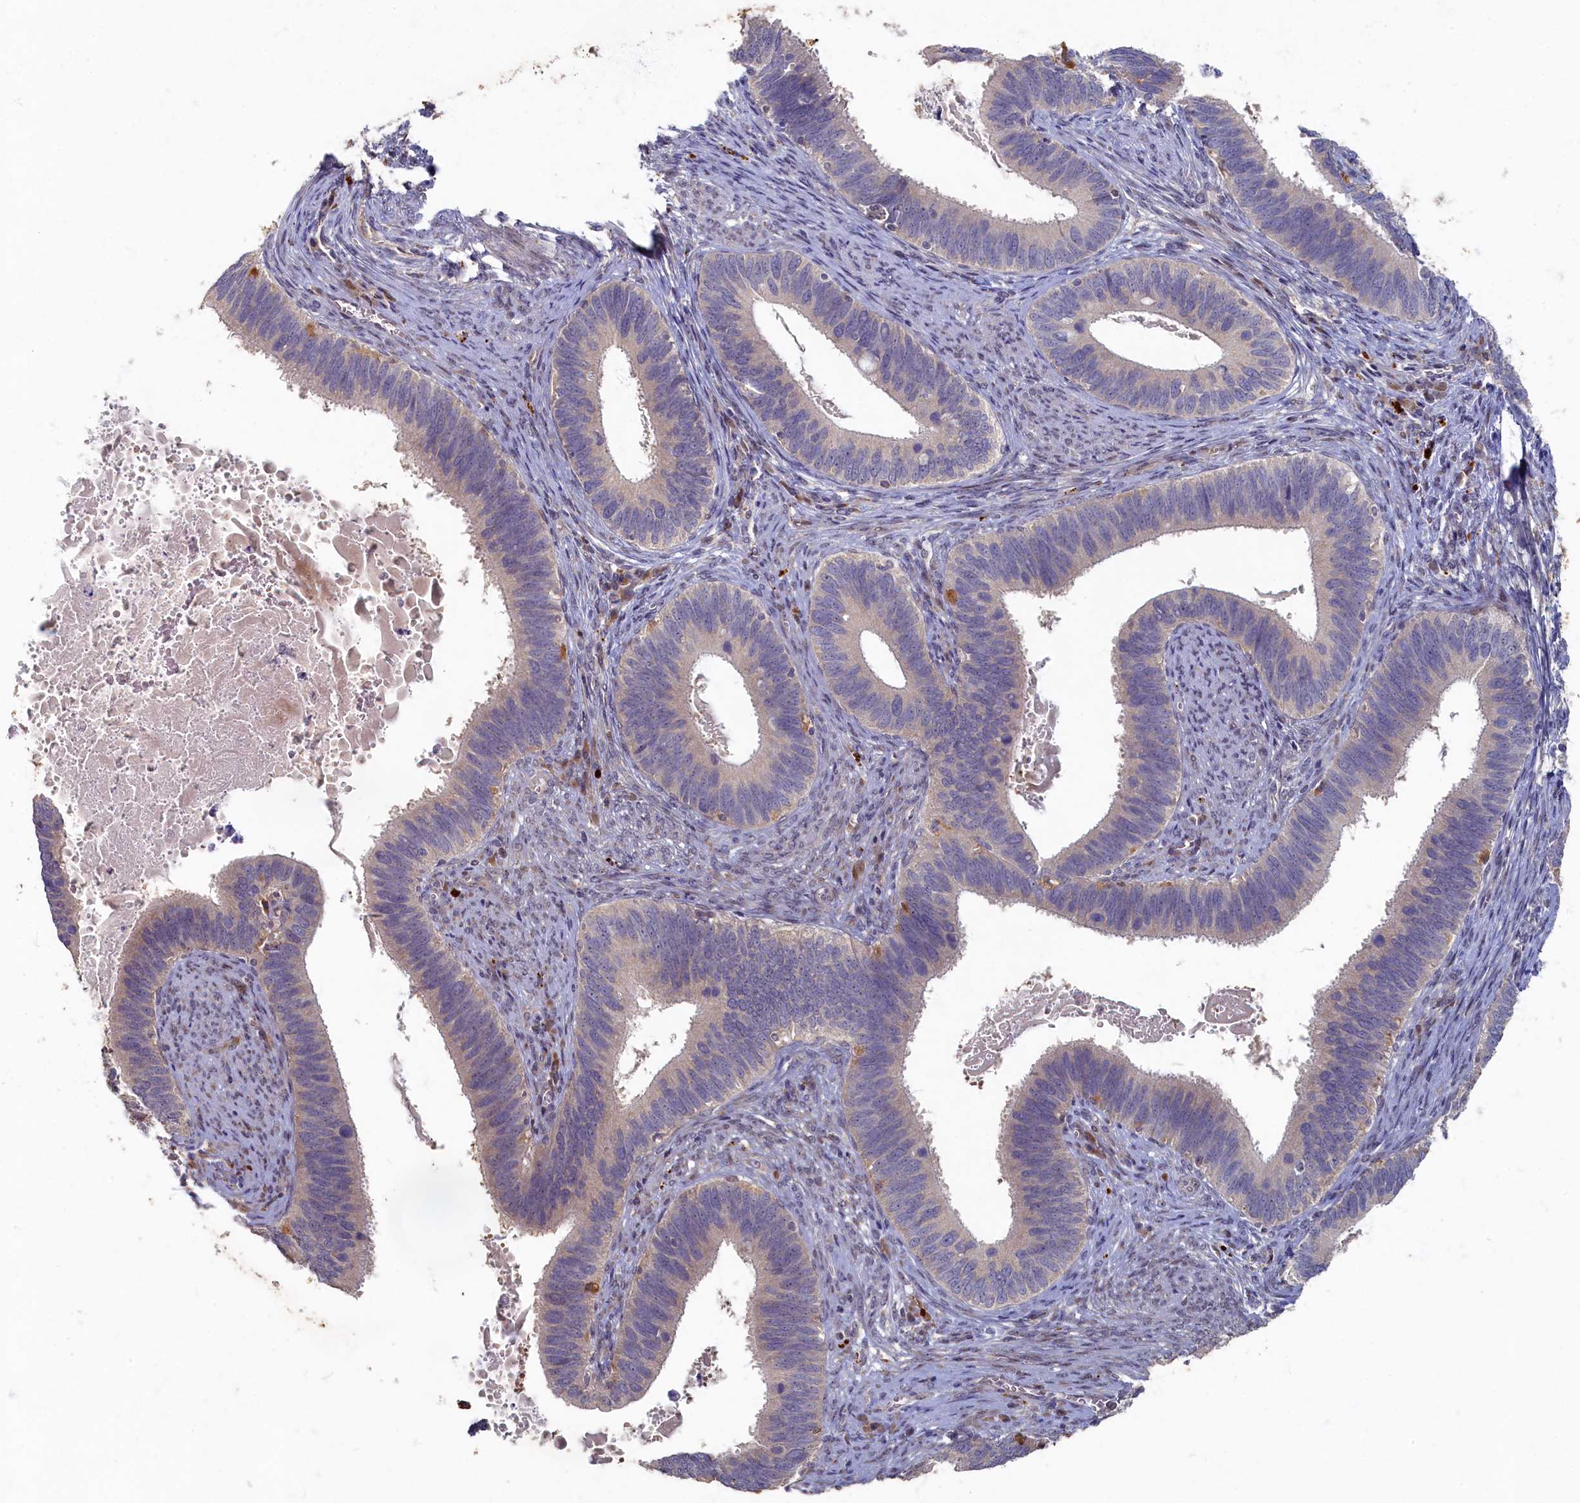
{"staining": {"intensity": "negative", "quantity": "none", "location": "none"}, "tissue": "cervical cancer", "cell_type": "Tumor cells", "image_type": "cancer", "snomed": [{"axis": "morphology", "description": "Adenocarcinoma, NOS"}, {"axis": "topography", "description": "Cervix"}], "caption": "Human cervical cancer (adenocarcinoma) stained for a protein using immunohistochemistry demonstrates no staining in tumor cells.", "gene": "HUNK", "patient": {"sex": "female", "age": 42}}